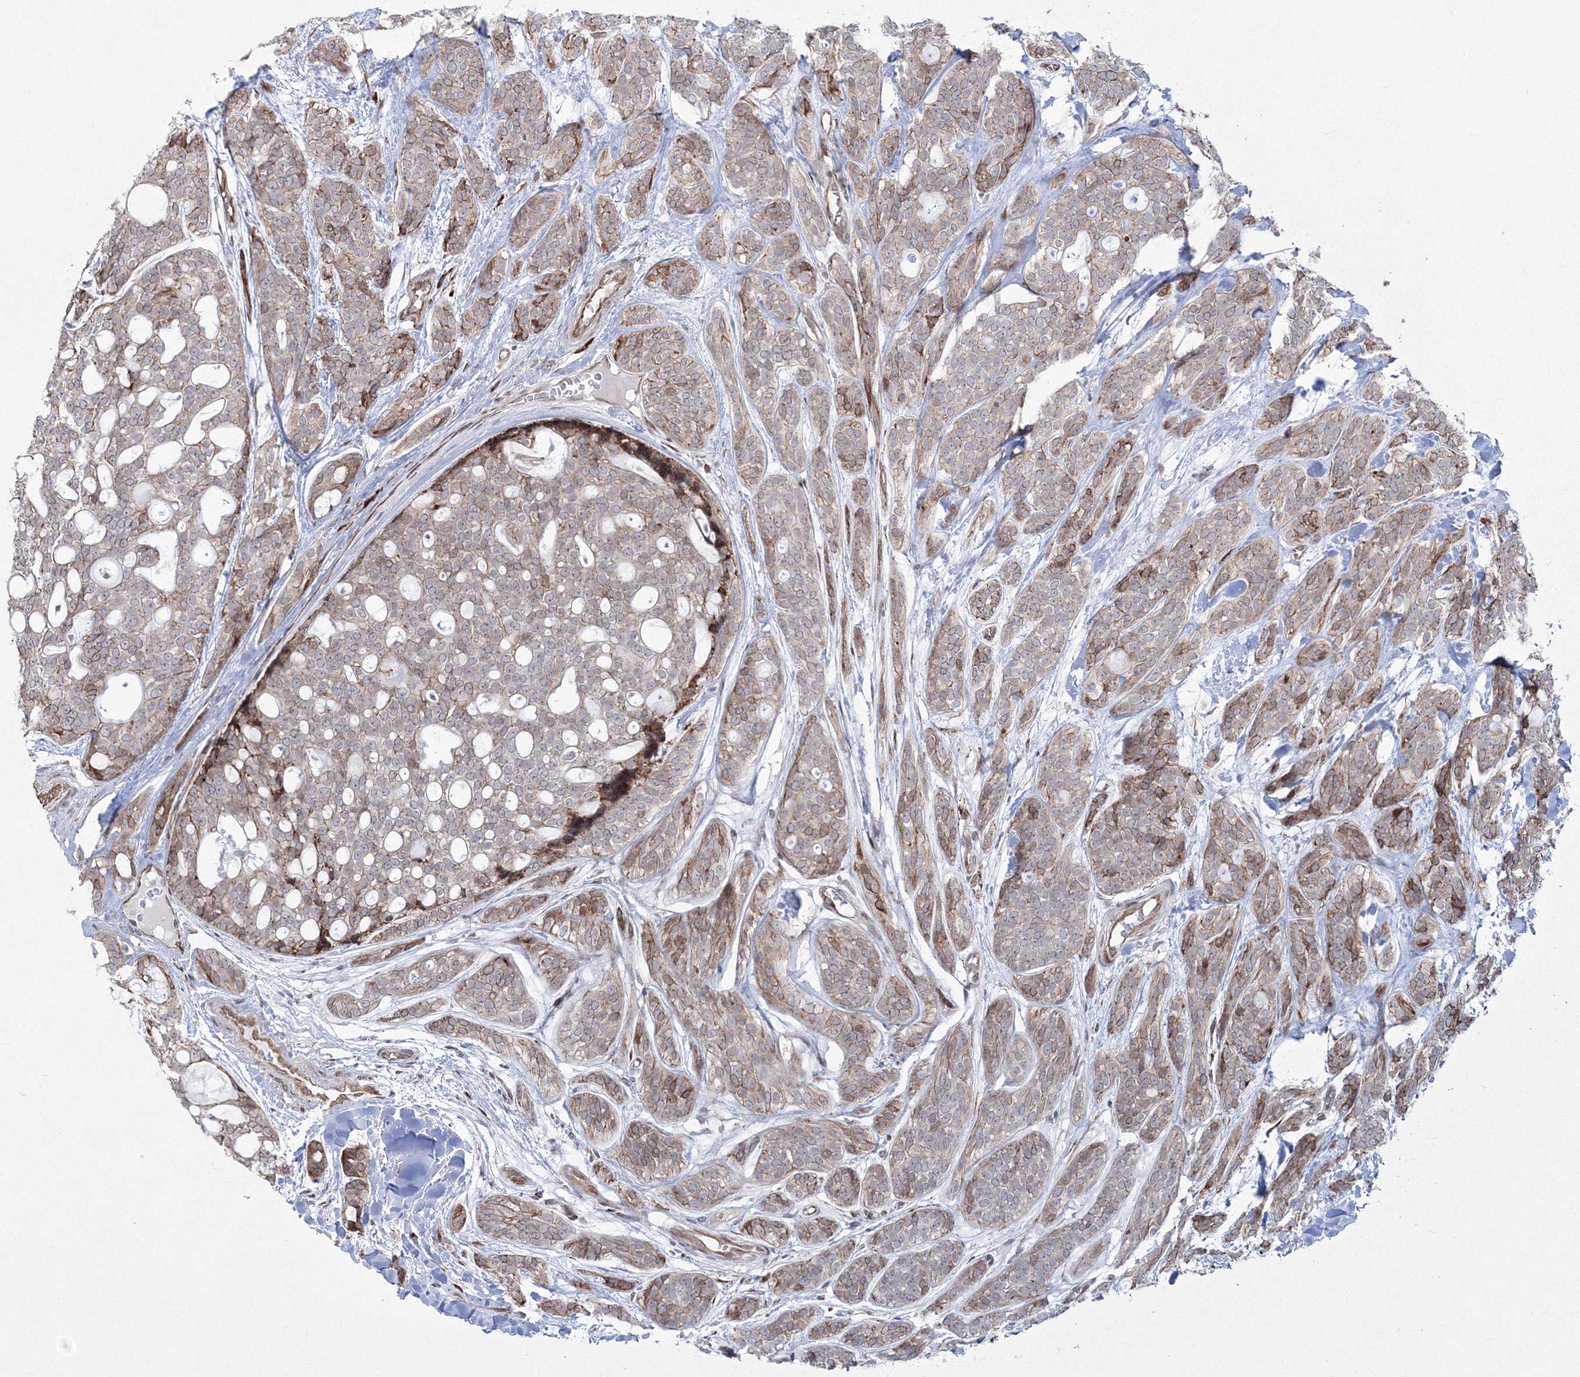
{"staining": {"intensity": "moderate", "quantity": "<25%", "location": "cytoplasmic/membranous"}, "tissue": "head and neck cancer", "cell_type": "Tumor cells", "image_type": "cancer", "snomed": [{"axis": "morphology", "description": "Adenocarcinoma, NOS"}, {"axis": "topography", "description": "Head-Neck"}], "caption": "A micrograph of head and neck cancer stained for a protein demonstrates moderate cytoplasmic/membranous brown staining in tumor cells.", "gene": "EFCAB12", "patient": {"sex": "male", "age": 66}}